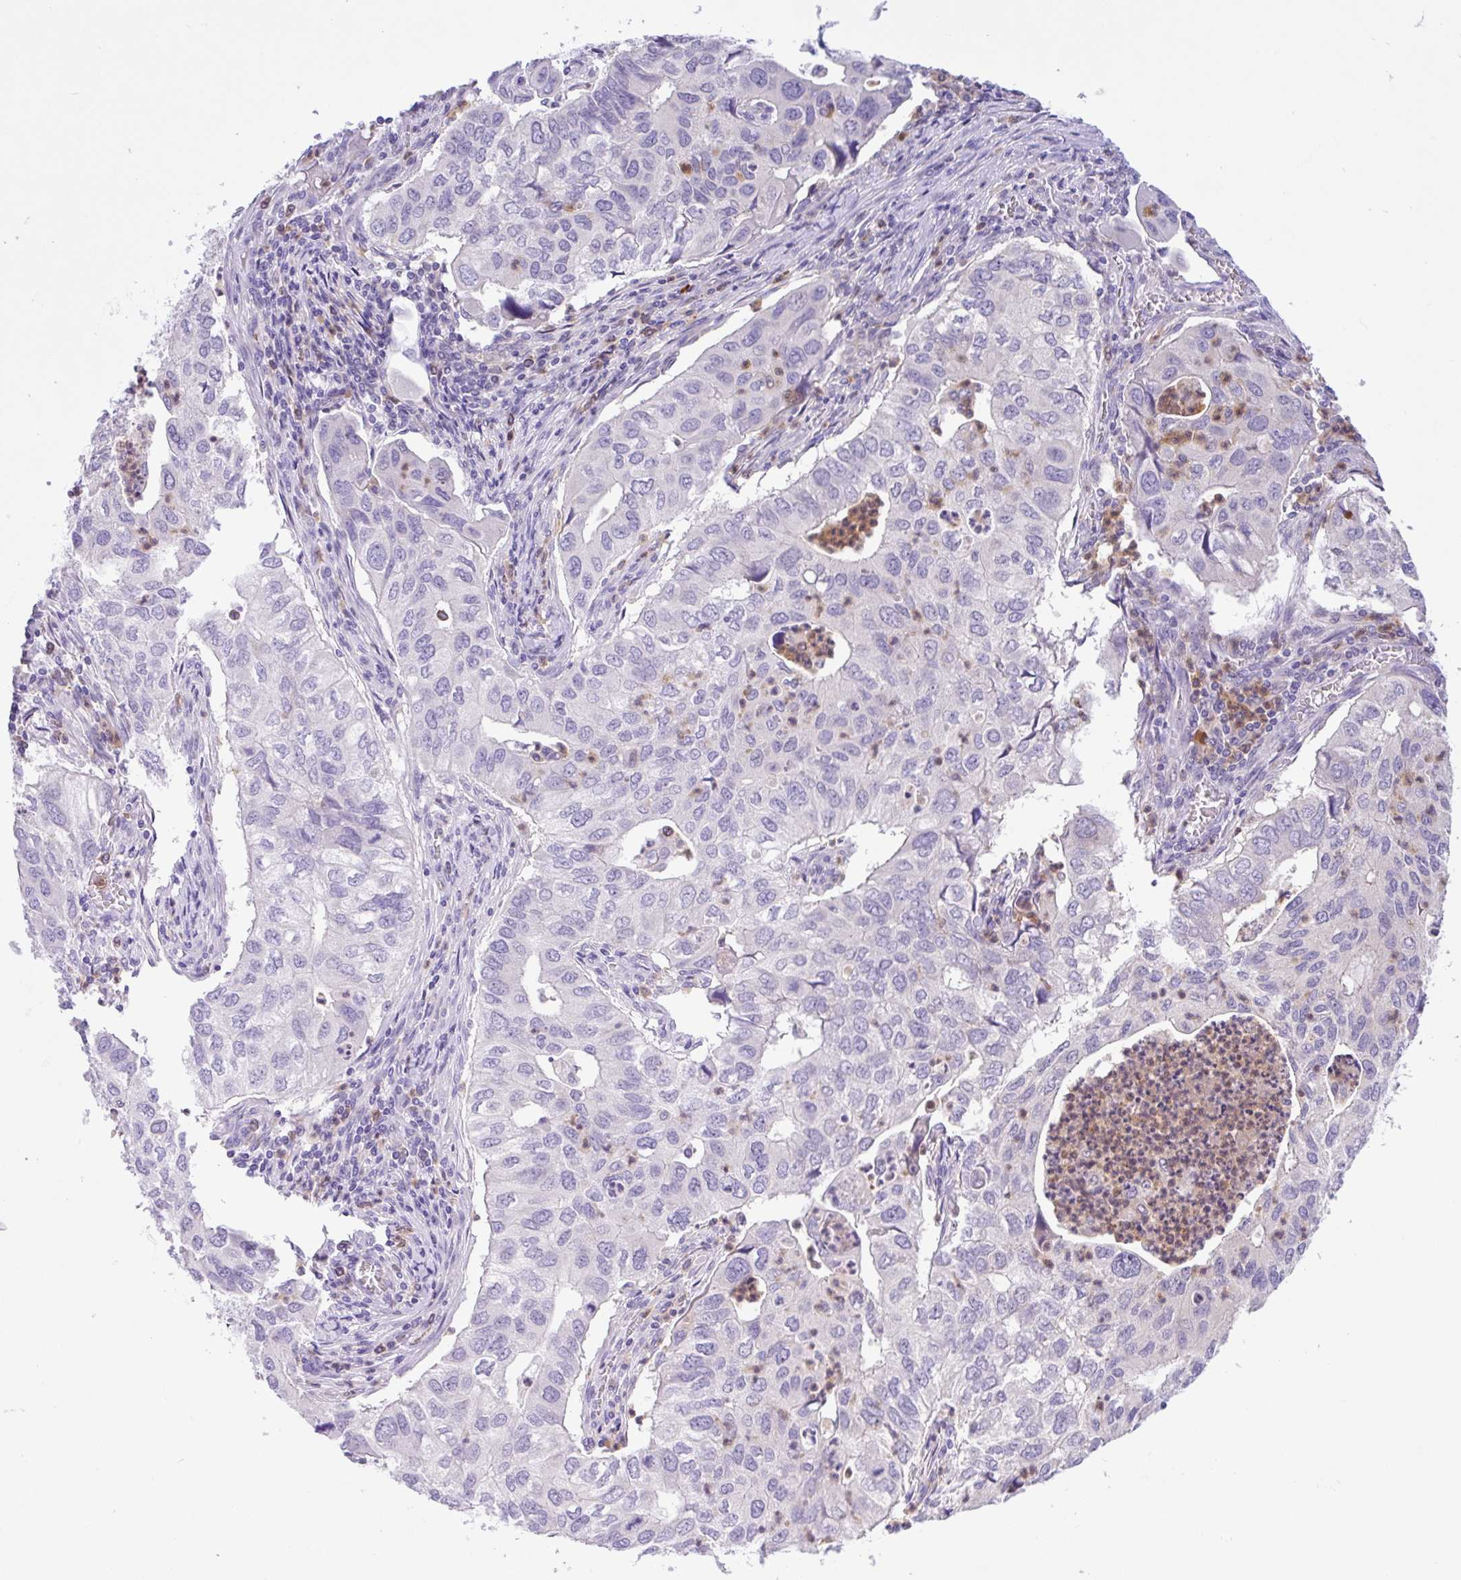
{"staining": {"intensity": "negative", "quantity": "none", "location": "none"}, "tissue": "lung cancer", "cell_type": "Tumor cells", "image_type": "cancer", "snomed": [{"axis": "morphology", "description": "Adenocarcinoma, NOS"}, {"axis": "topography", "description": "Lung"}], "caption": "Immunohistochemistry (IHC) histopathology image of lung cancer stained for a protein (brown), which exhibits no expression in tumor cells.", "gene": "NCF1", "patient": {"sex": "male", "age": 48}}